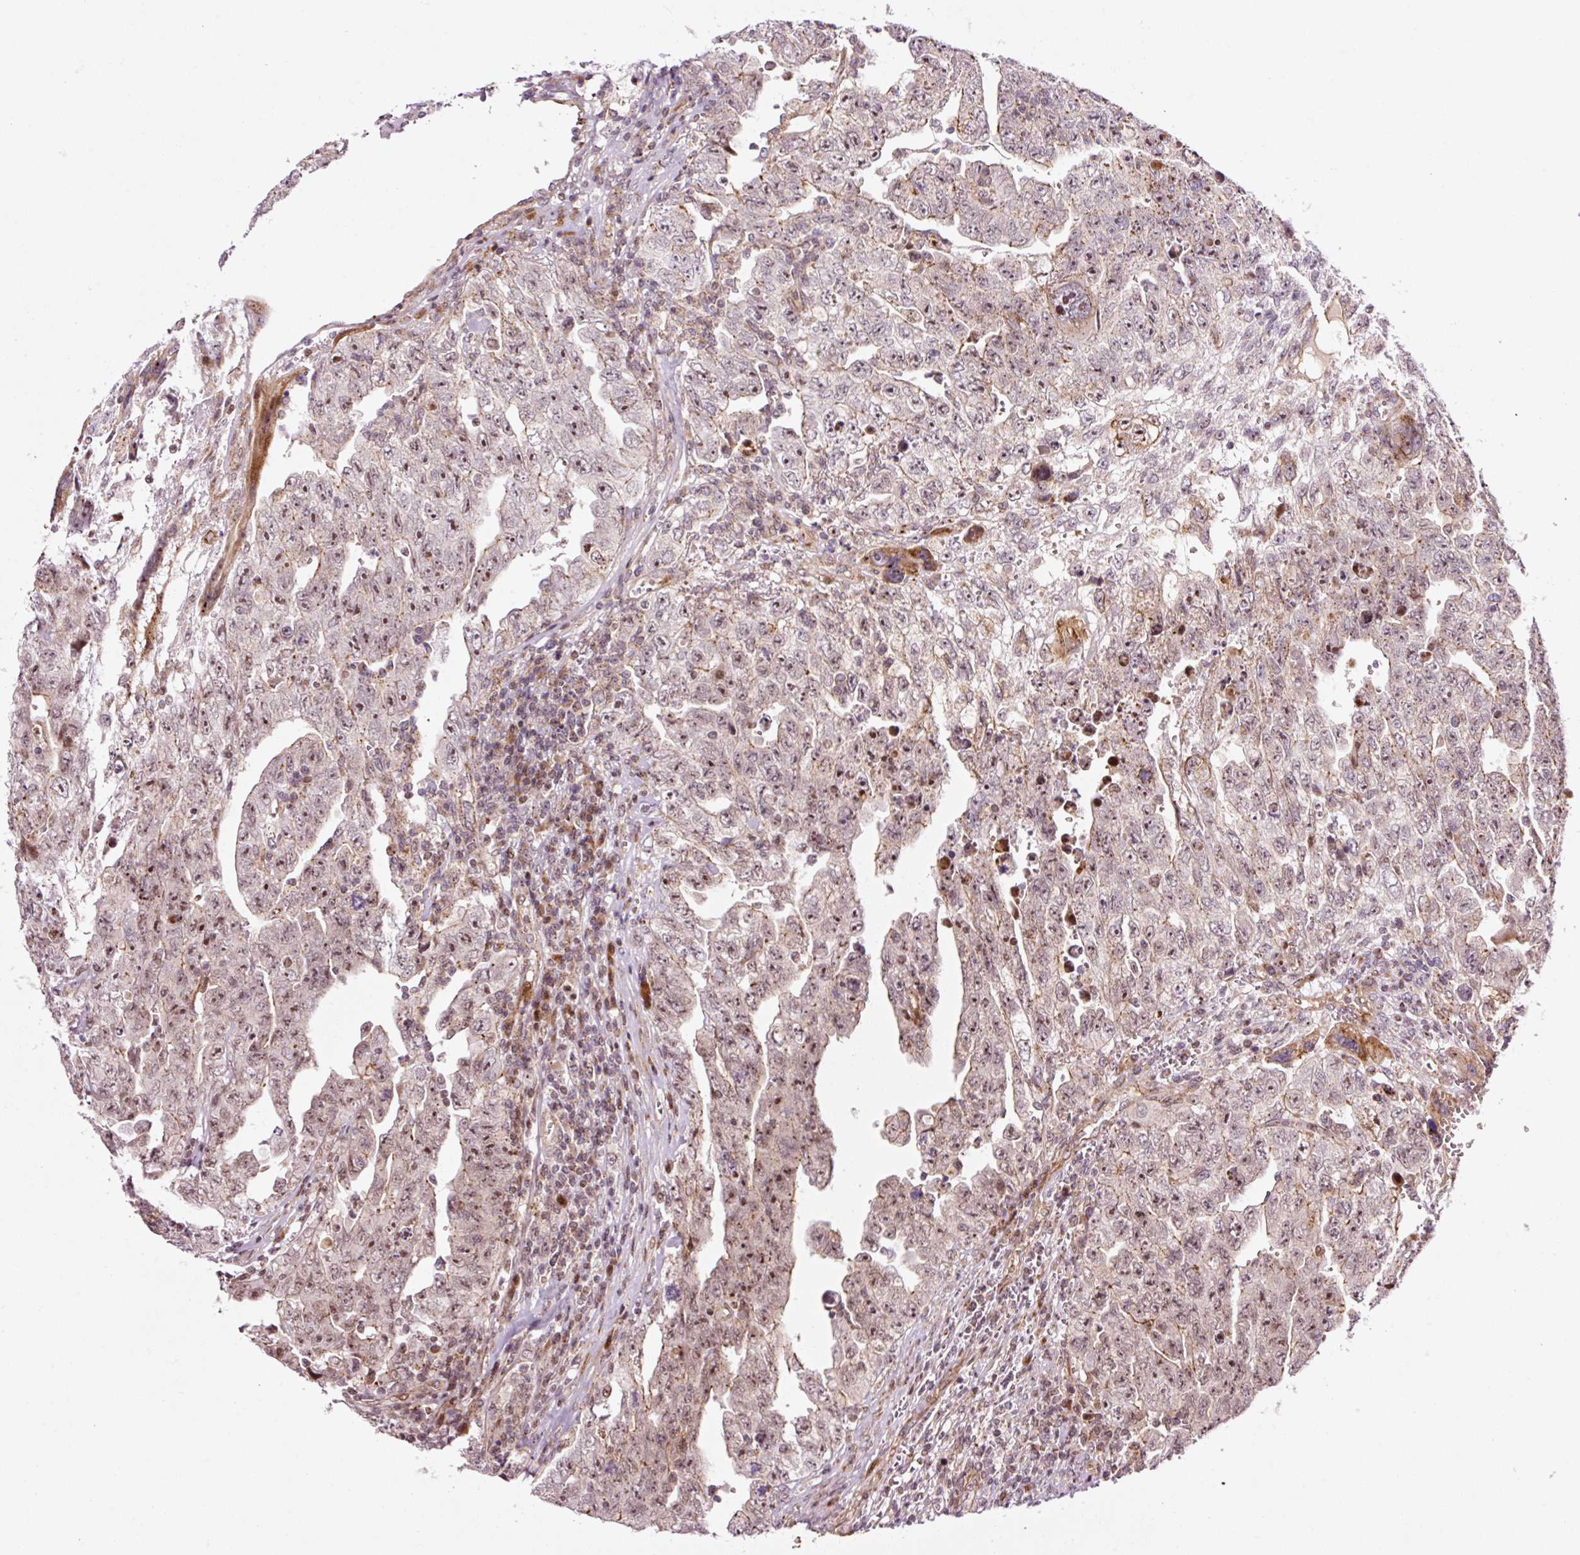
{"staining": {"intensity": "moderate", "quantity": "25%-75%", "location": "nuclear"}, "tissue": "testis cancer", "cell_type": "Tumor cells", "image_type": "cancer", "snomed": [{"axis": "morphology", "description": "Carcinoma, Embryonal, NOS"}, {"axis": "topography", "description": "Testis"}], "caption": "A brown stain labels moderate nuclear expression of a protein in human embryonal carcinoma (testis) tumor cells. Using DAB (brown) and hematoxylin (blue) stains, captured at high magnification using brightfield microscopy.", "gene": "ANKRD20A1", "patient": {"sex": "male", "age": 28}}